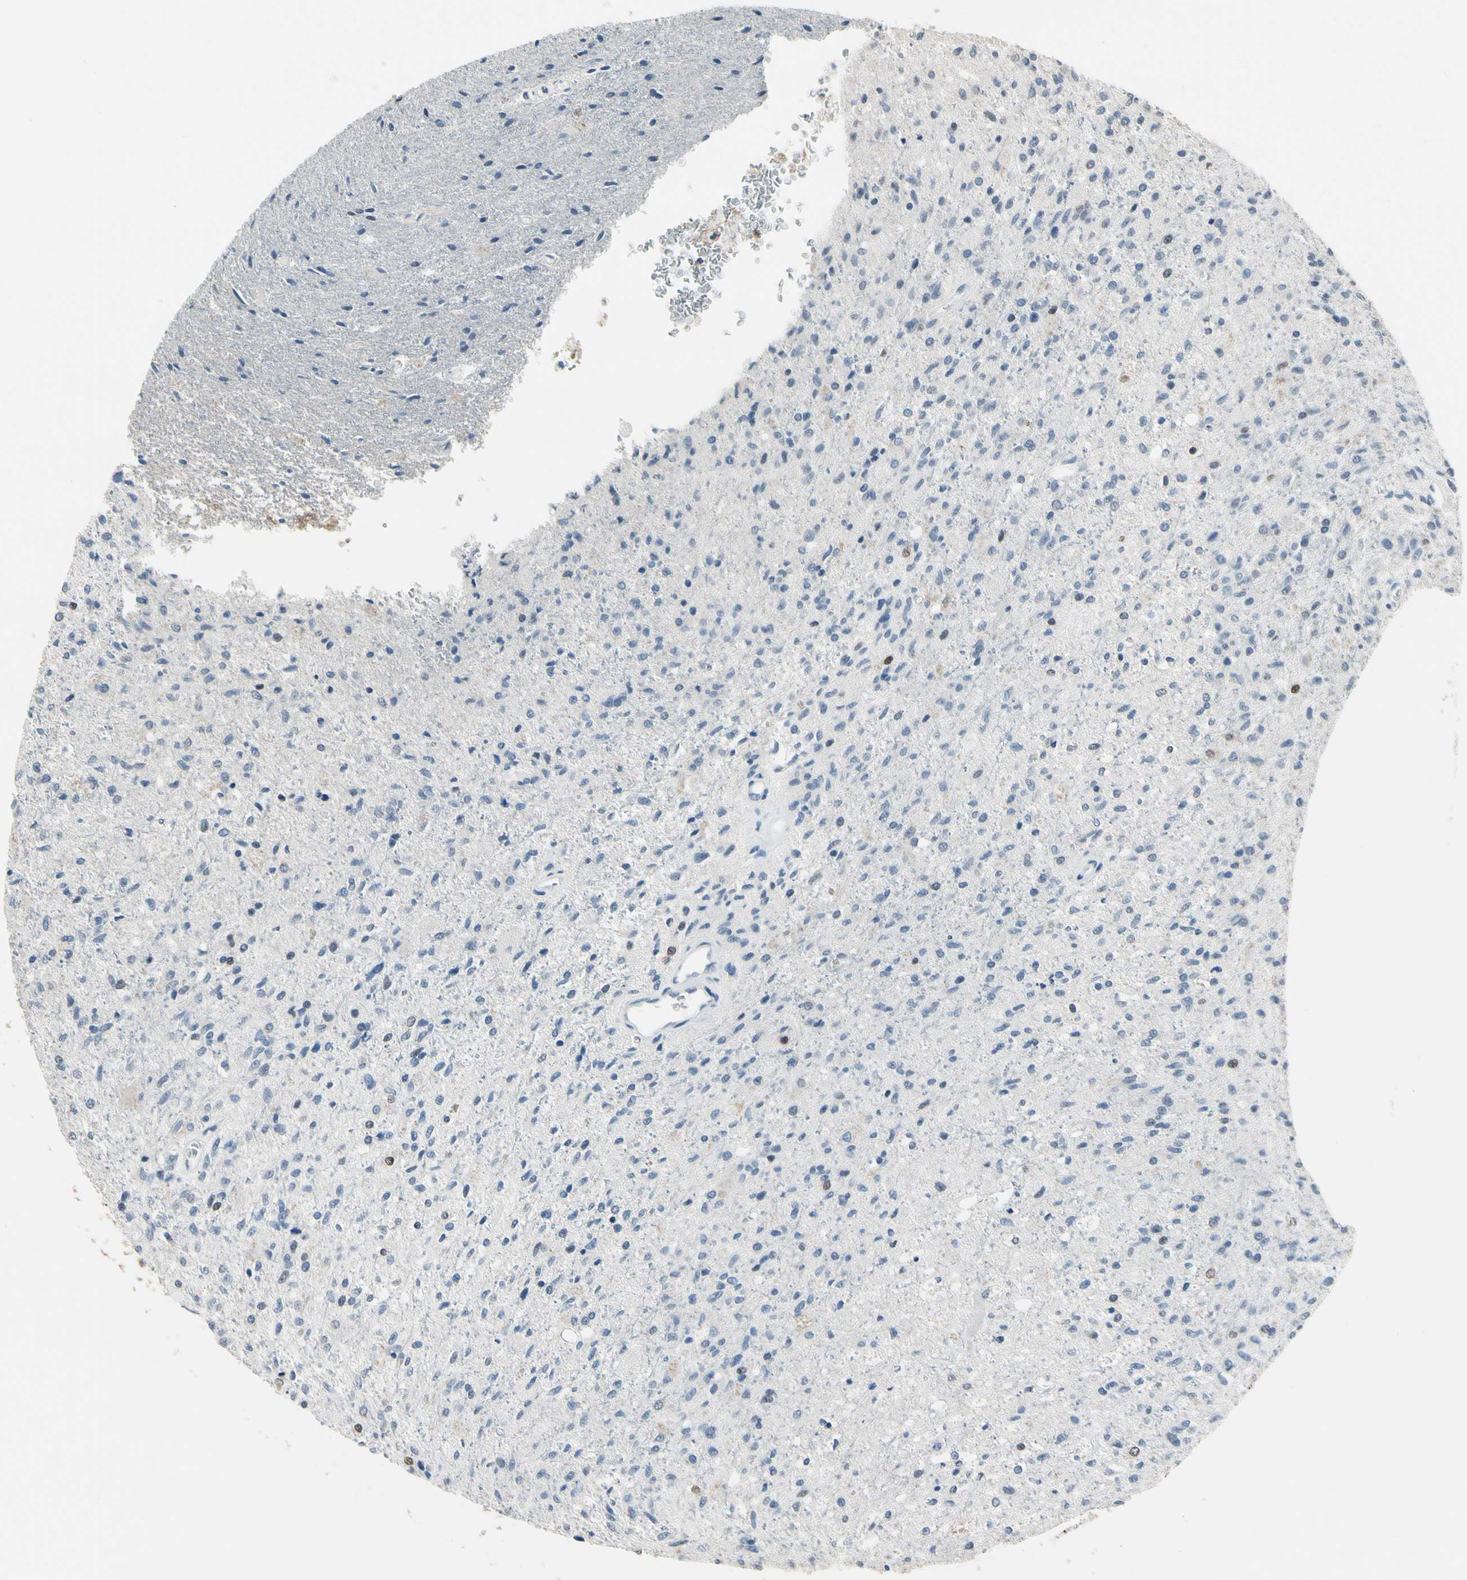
{"staining": {"intensity": "weak", "quantity": "<25%", "location": "nuclear"}, "tissue": "glioma", "cell_type": "Tumor cells", "image_type": "cancer", "snomed": [{"axis": "morphology", "description": "Normal tissue, NOS"}, {"axis": "morphology", "description": "Glioma, malignant, High grade"}, {"axis": "topography", "description": "Cerebral cortex"}], "caption": "Human malignant glioma (high-grade) stained for a protein using IHC shows no expression in tumor cells.", "gene": "NFATC2", "patient": {"sex": "male", "age": 77}}